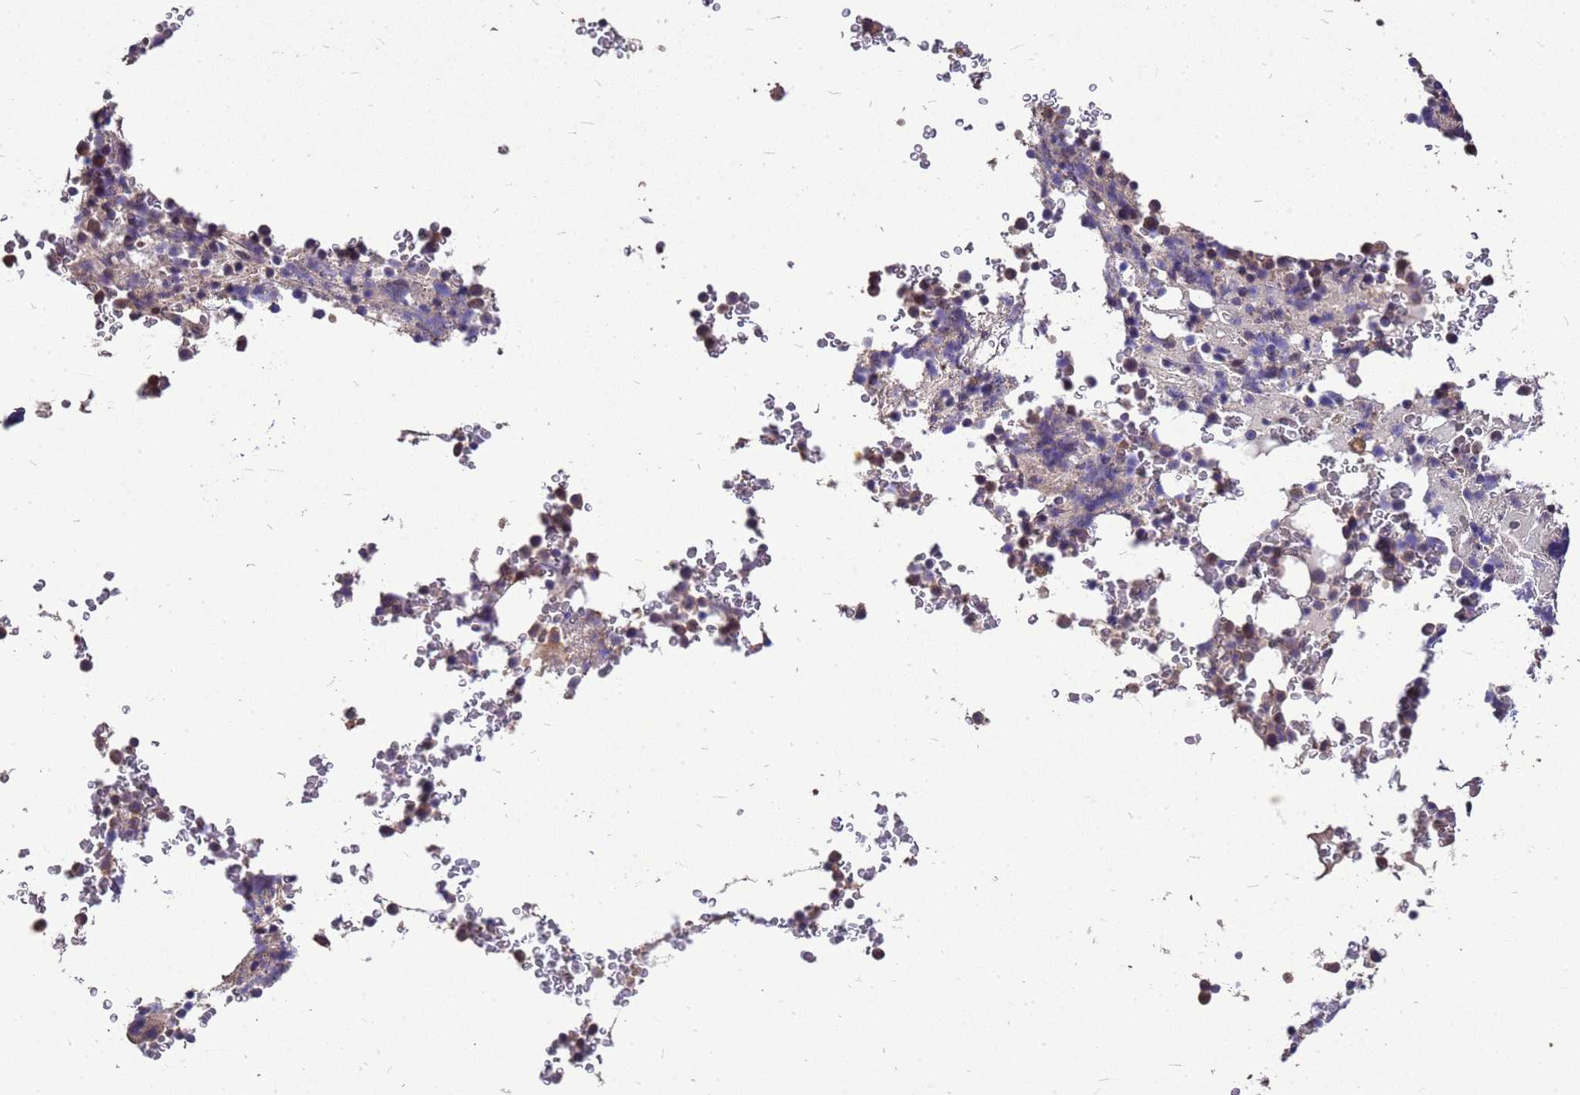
{"staining": {"intensity": "weak", "quantity": "25%-75%", "location": "cytoplasmic/membranous"}, "tissue": "bone marrow", "cell_type": "Hematopoietic cells", "image_type": "normal", "snomed": [{"axis": "morphology", "description": "Normal tissue, NOS"}, {"axis": "topography", "description": "Bone marrow"}], "caption": "Bone marrow was stained to show a protein in brown. There is low levels of weak cytoplasmic/membranous staining in approximately 25%-75% of hematopoietic cells. (Brightfield microscopy of DAB IHC at high magnification).", "gene": "RSPRY1", "patient": {"sex": "male", "age": 58}}